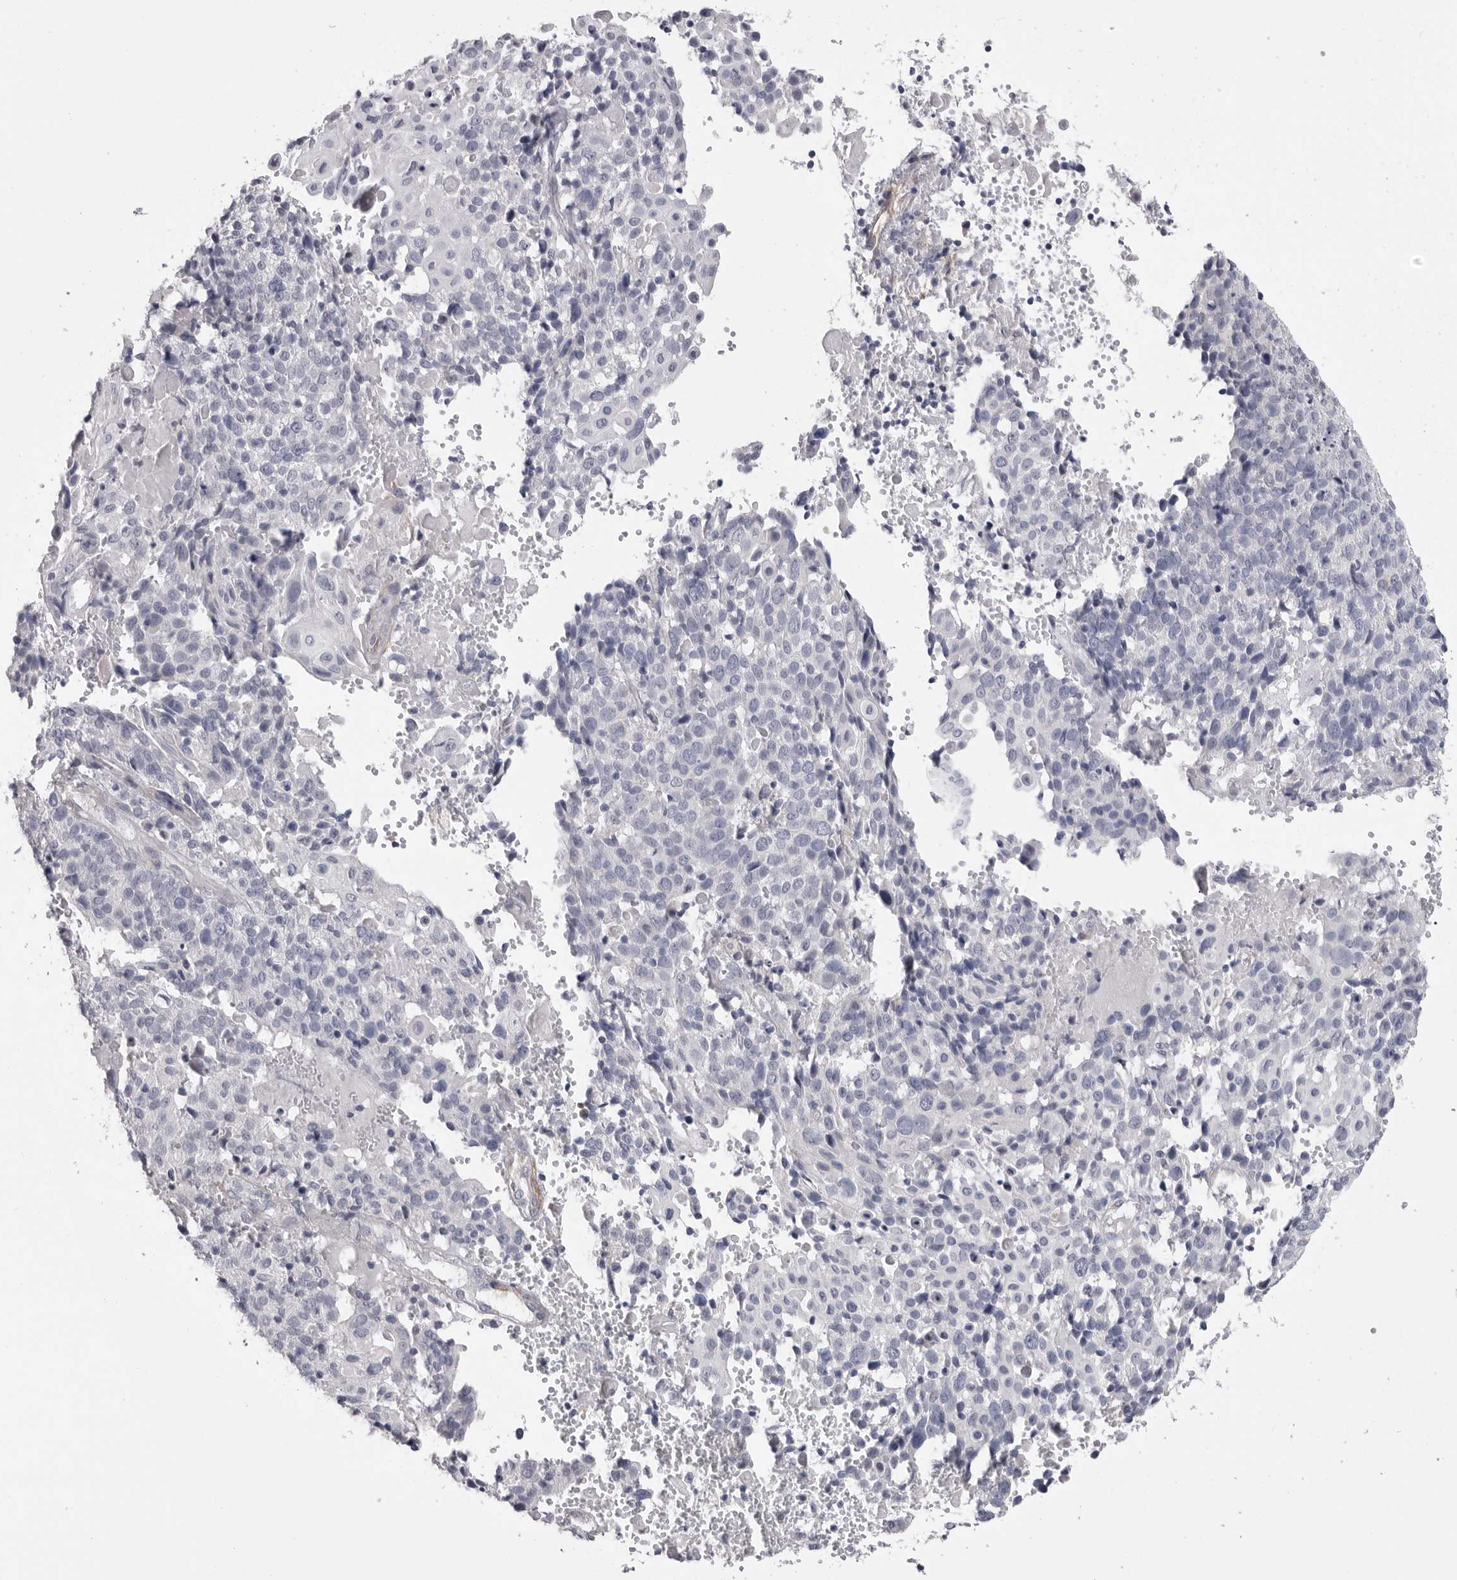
{"staining": {"intensity": "negative", "quantity": "none", "location": "none"}, "tissue": "cervical cancer", "cell_type": "Tumor cells", "image_type": "cancer", "snomed": [{"axis": "morphology", "description": "Squamous cell carcinoma, NOS"}, {"axis": "topography", "description": "Cervix"}], "caption": "Tumor cells show no significant positivity in squamous cell carcinoma (cervical). (Stains: DAB (3,3'-diaminobenzidine) immunohistochemistry (IHC) with hematoxylin counter stain, Microscopy: brightfield microscopy at high magnification).", "gene": "AKAP12", "patient": {"sex": "female", "age": 74}}